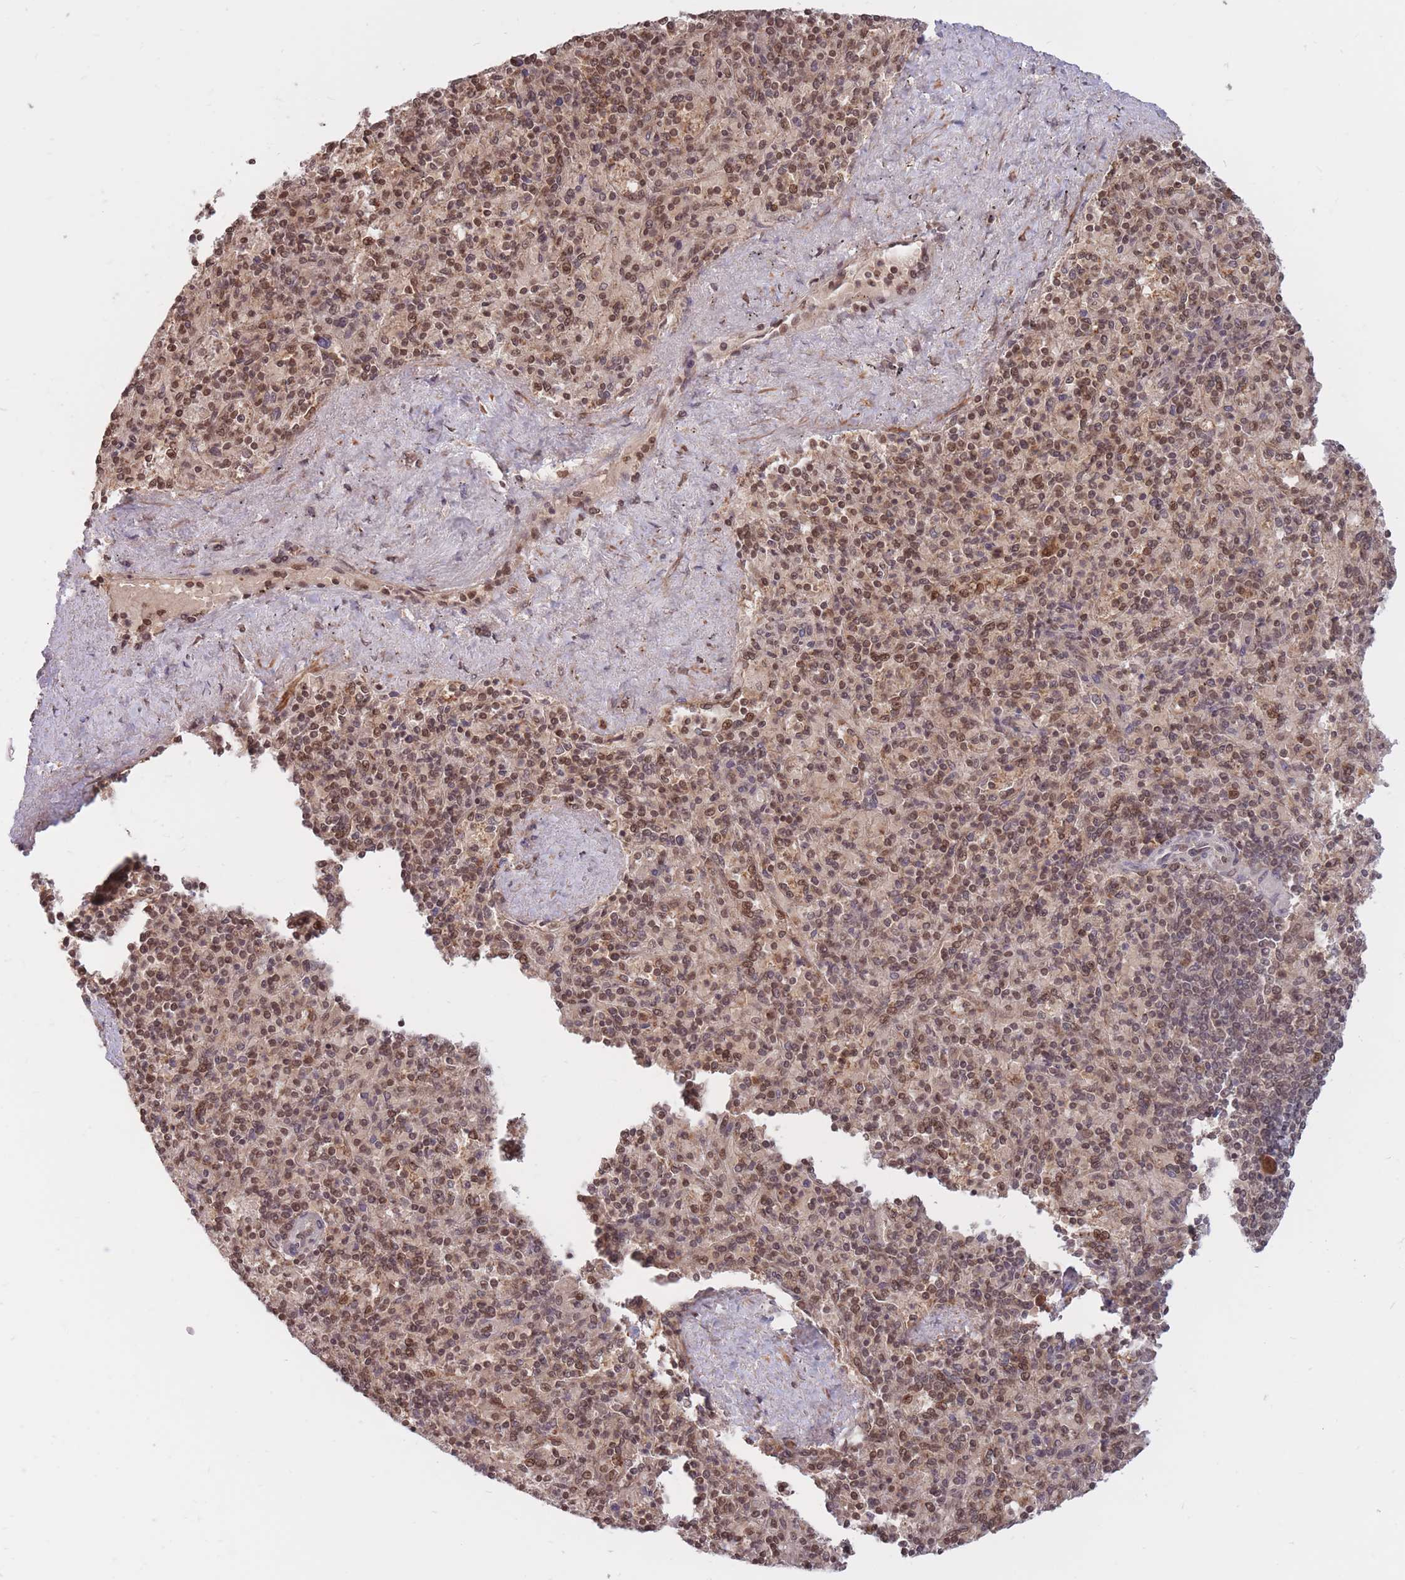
{"staining": {"intensity": "moderate", "quantity": ">75%", "location": "cytoplasmic/membranous,nuclear"}, "tissue": "spleen", "cell_type": "Cells in red pulp", "image_type": "normal", "snomed": [{"axis": "morphology", "description": "Normal tissue, NOS"}, {"axis": "topography", "description": "Spleen"}], "caption": "Brown immunohistochemical staining in normal human spleen reveals moderate cytoplasmic/membranous,nuclear positivity in about >75% of cells in red pulp. The staining was performed using DAB (3,3'-diaminobenzidine) to visualize the protein expression in brown, while the nuclei were stained in blue with hematoxylin (Magnification: 20x).", "gene": "SRA1", "patient": {"sex": "male", "age": 82}}